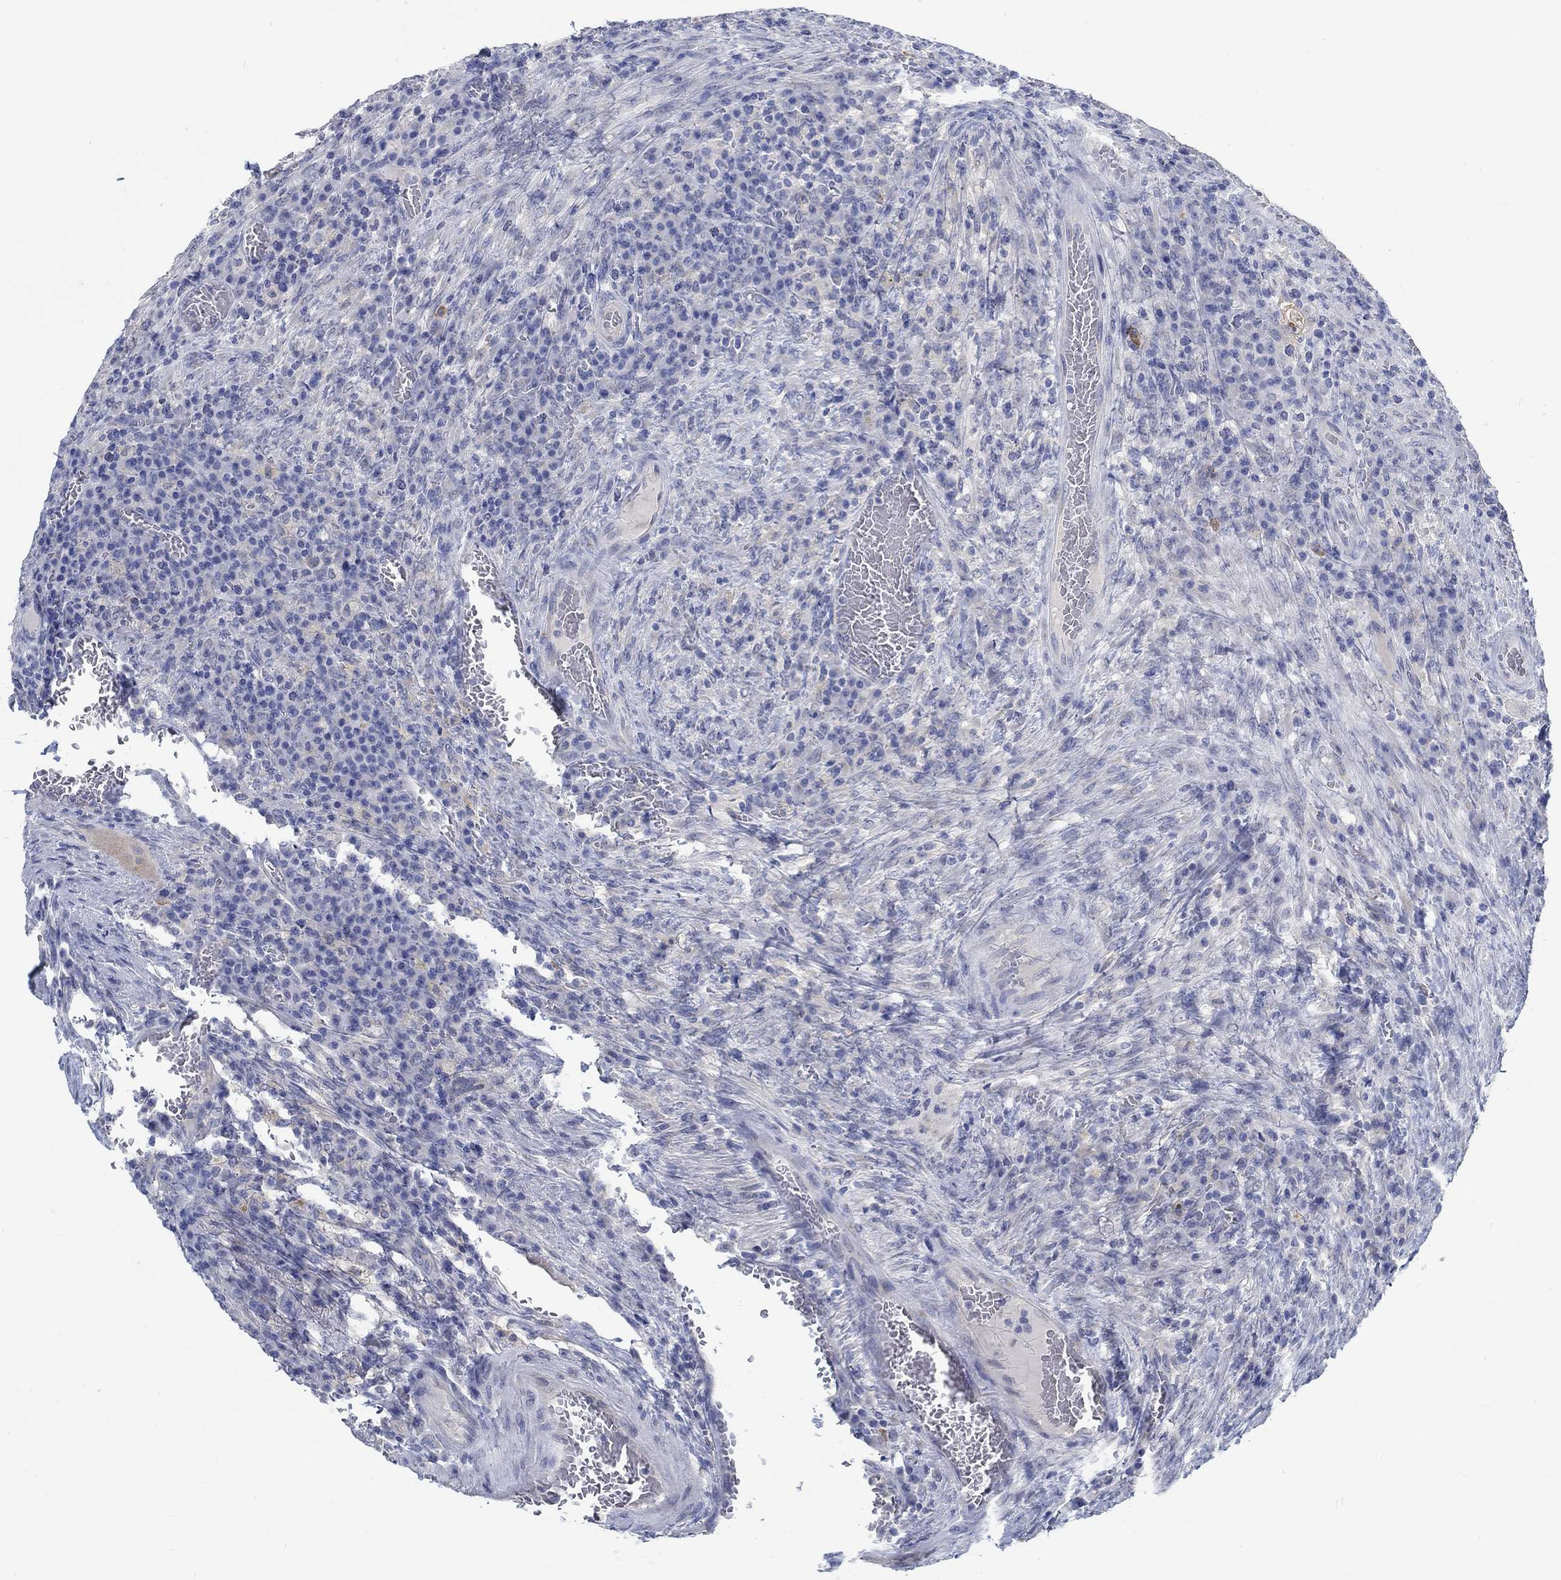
{"staining": {"intensity": "weak", "quantity": "25%-75%", "location": "cytoplasmic/membranous"}, "tissue": "colorectal cancer", "cell_type": "Tumor cells", "image_type": "cancer", "snomed": [{"axis": "morphology", "description": "Adenocarcinoma, NOS"}, {"axis": "topography", "description": "Colon"}], "caption": "DAB immunohistochemical staining of adenocarcinoma (colorectal) shows weak cytoplasmic/membranous protein positivity in about 25%-75% of tumor cells. (Brightfield microscopy of DAB IHC at high magnification).", "gene": "TEKT4", "patient": {"sex": "female", "age": 86}}